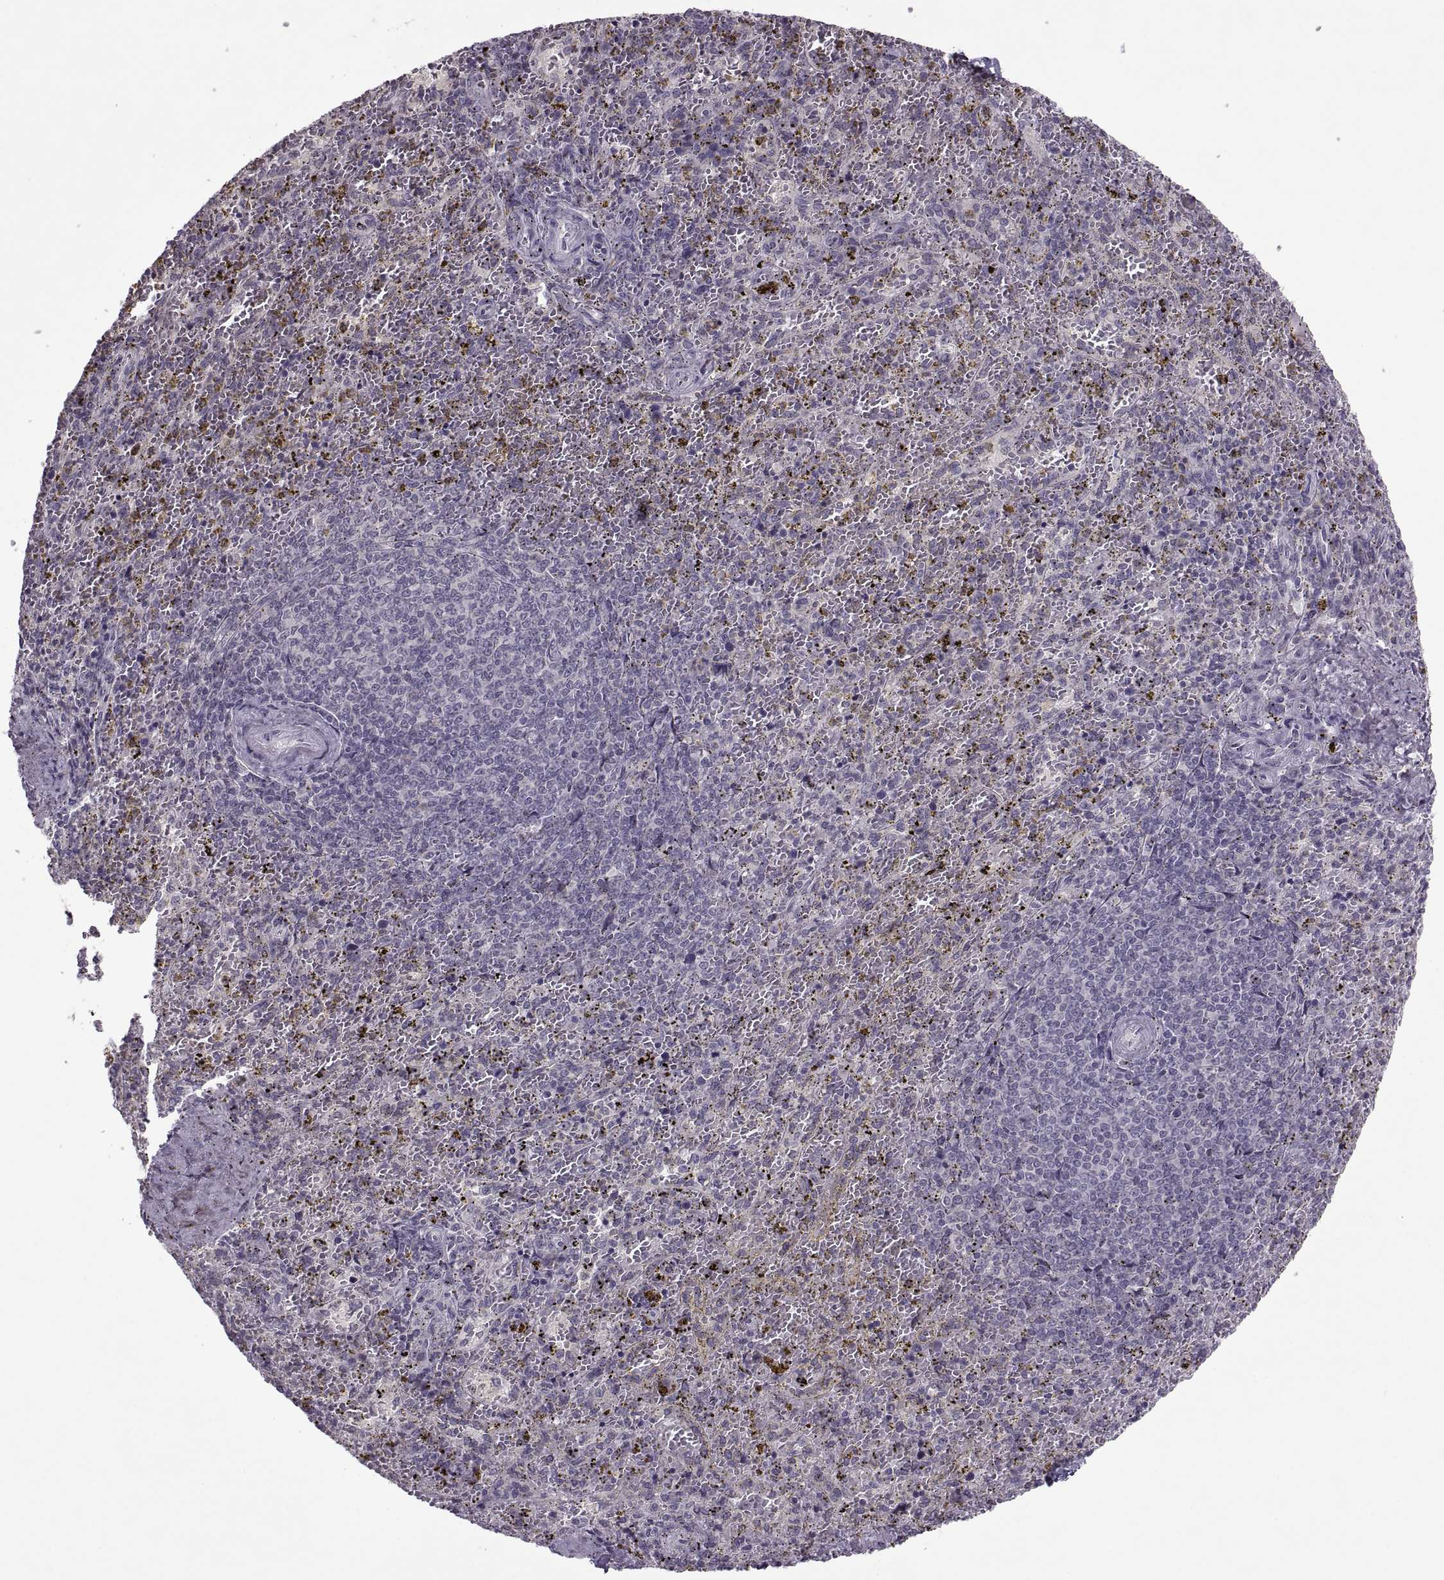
{"staining": {"intensity": "negative", "quantity": "none", "location": "none"}, "tissue": "spleen", "cell_type": "Cells in red pulp", "image_type": "normal", "snomed": [{"axis": "morphology", "description": "Normal tissue, NOS"}, {"axis": "topography", "description": "Spleen"}], "caption": "Cells in red pulp are negative for protein expression in unremarkable human spleen. The staining is performed using DAB (3,3'-diaminobenzidine) brown chromogen with nuclei counter-stained in using hematoxylin.", "gene": "MGAT4D", "patient": {"sex": "female", "age": 50}}